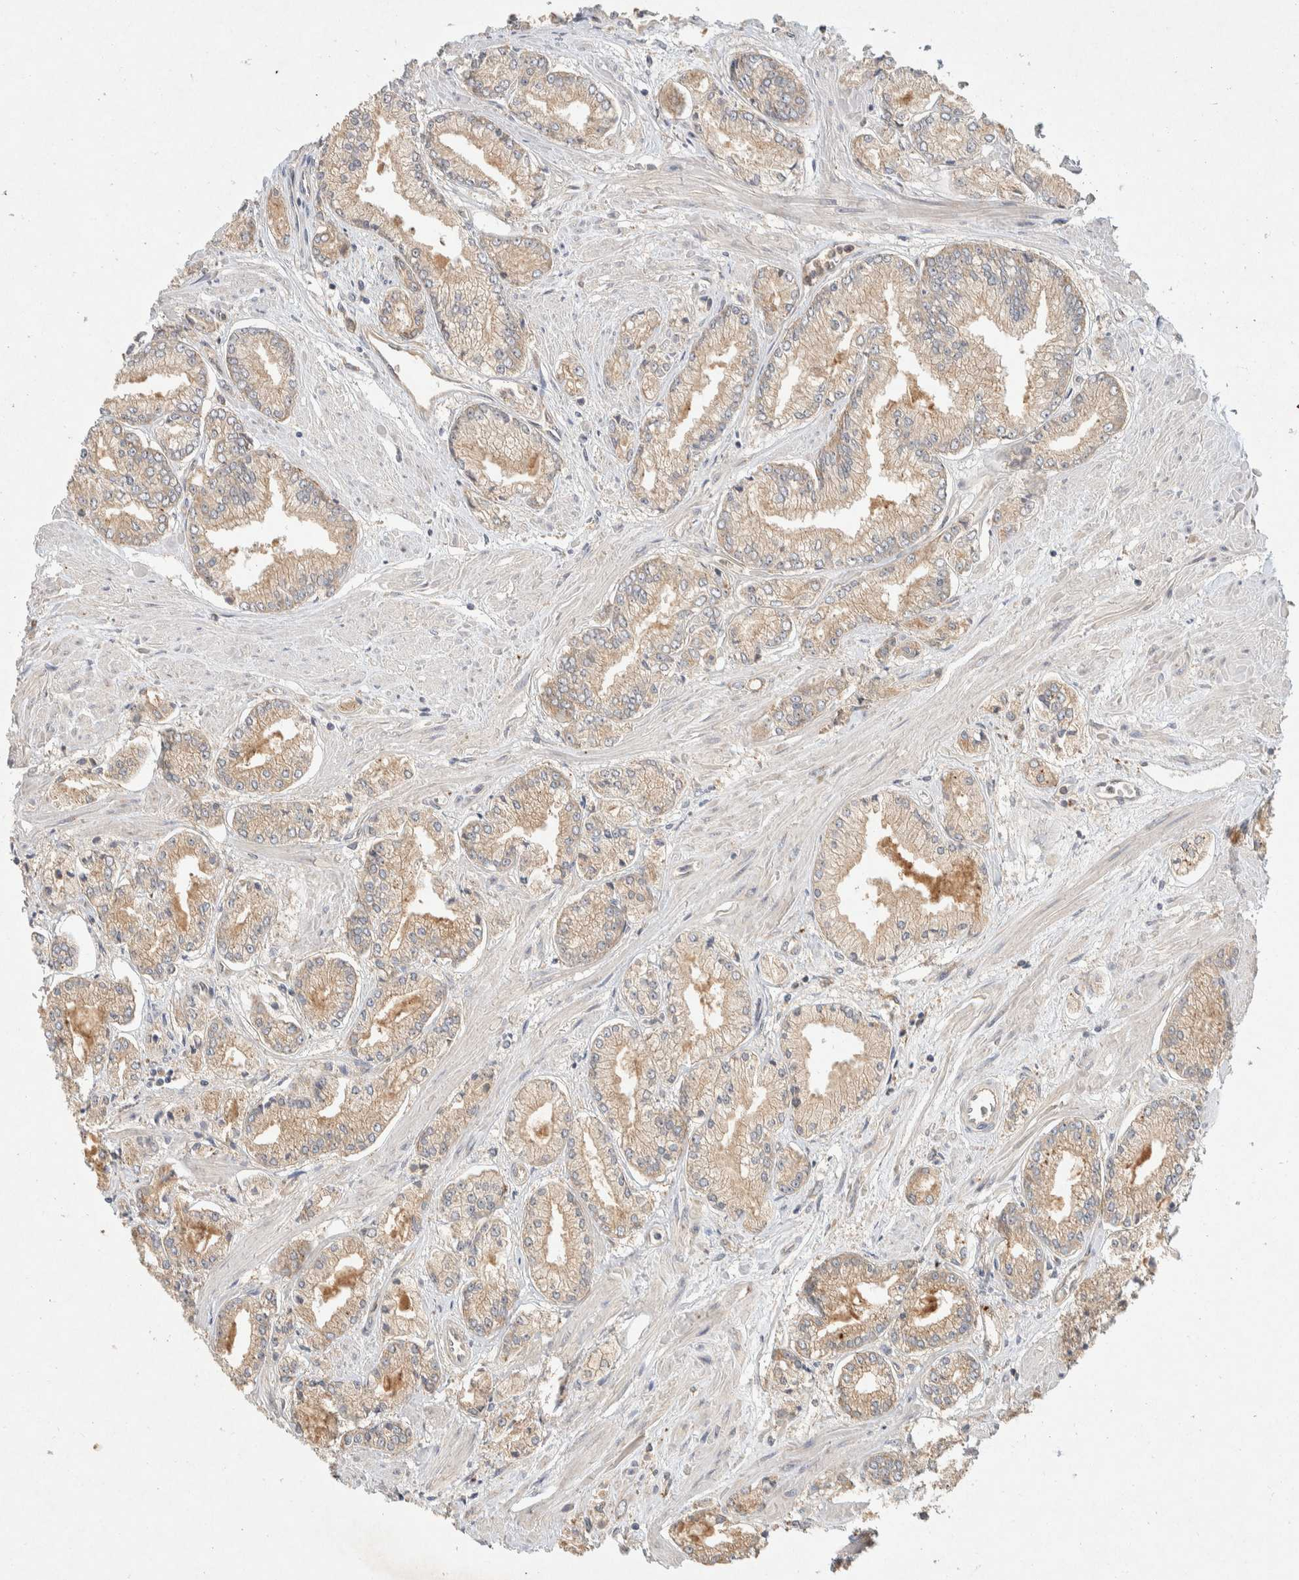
{"staining": {"intensity": "weak", "quantity": ">75%", "location": "cytoplasmic/membranous"}, "tissue": "prostate cancer", "cell_type": "Tumor cells", "image_type": "cancer", "snomed": [{"axis": "morphology", "description": "Adenocarcinoma, Low grade"}, {"axis": "topography", "description": "Prostate"}], "caption": "A high-resolution image shows IHC staining of low-grade adenocarcinoma (prostate), which exhibits weak cytoplasmic/membranous staining in about >75% of tumor cells. The staining was performed using DAB to visualize the protein expression in brown, while the nuclei were stained in blue with hematoxylin (Magnification: 20x).", "gene": "PXK", "patient": {"sex": "male", "age": 52}}